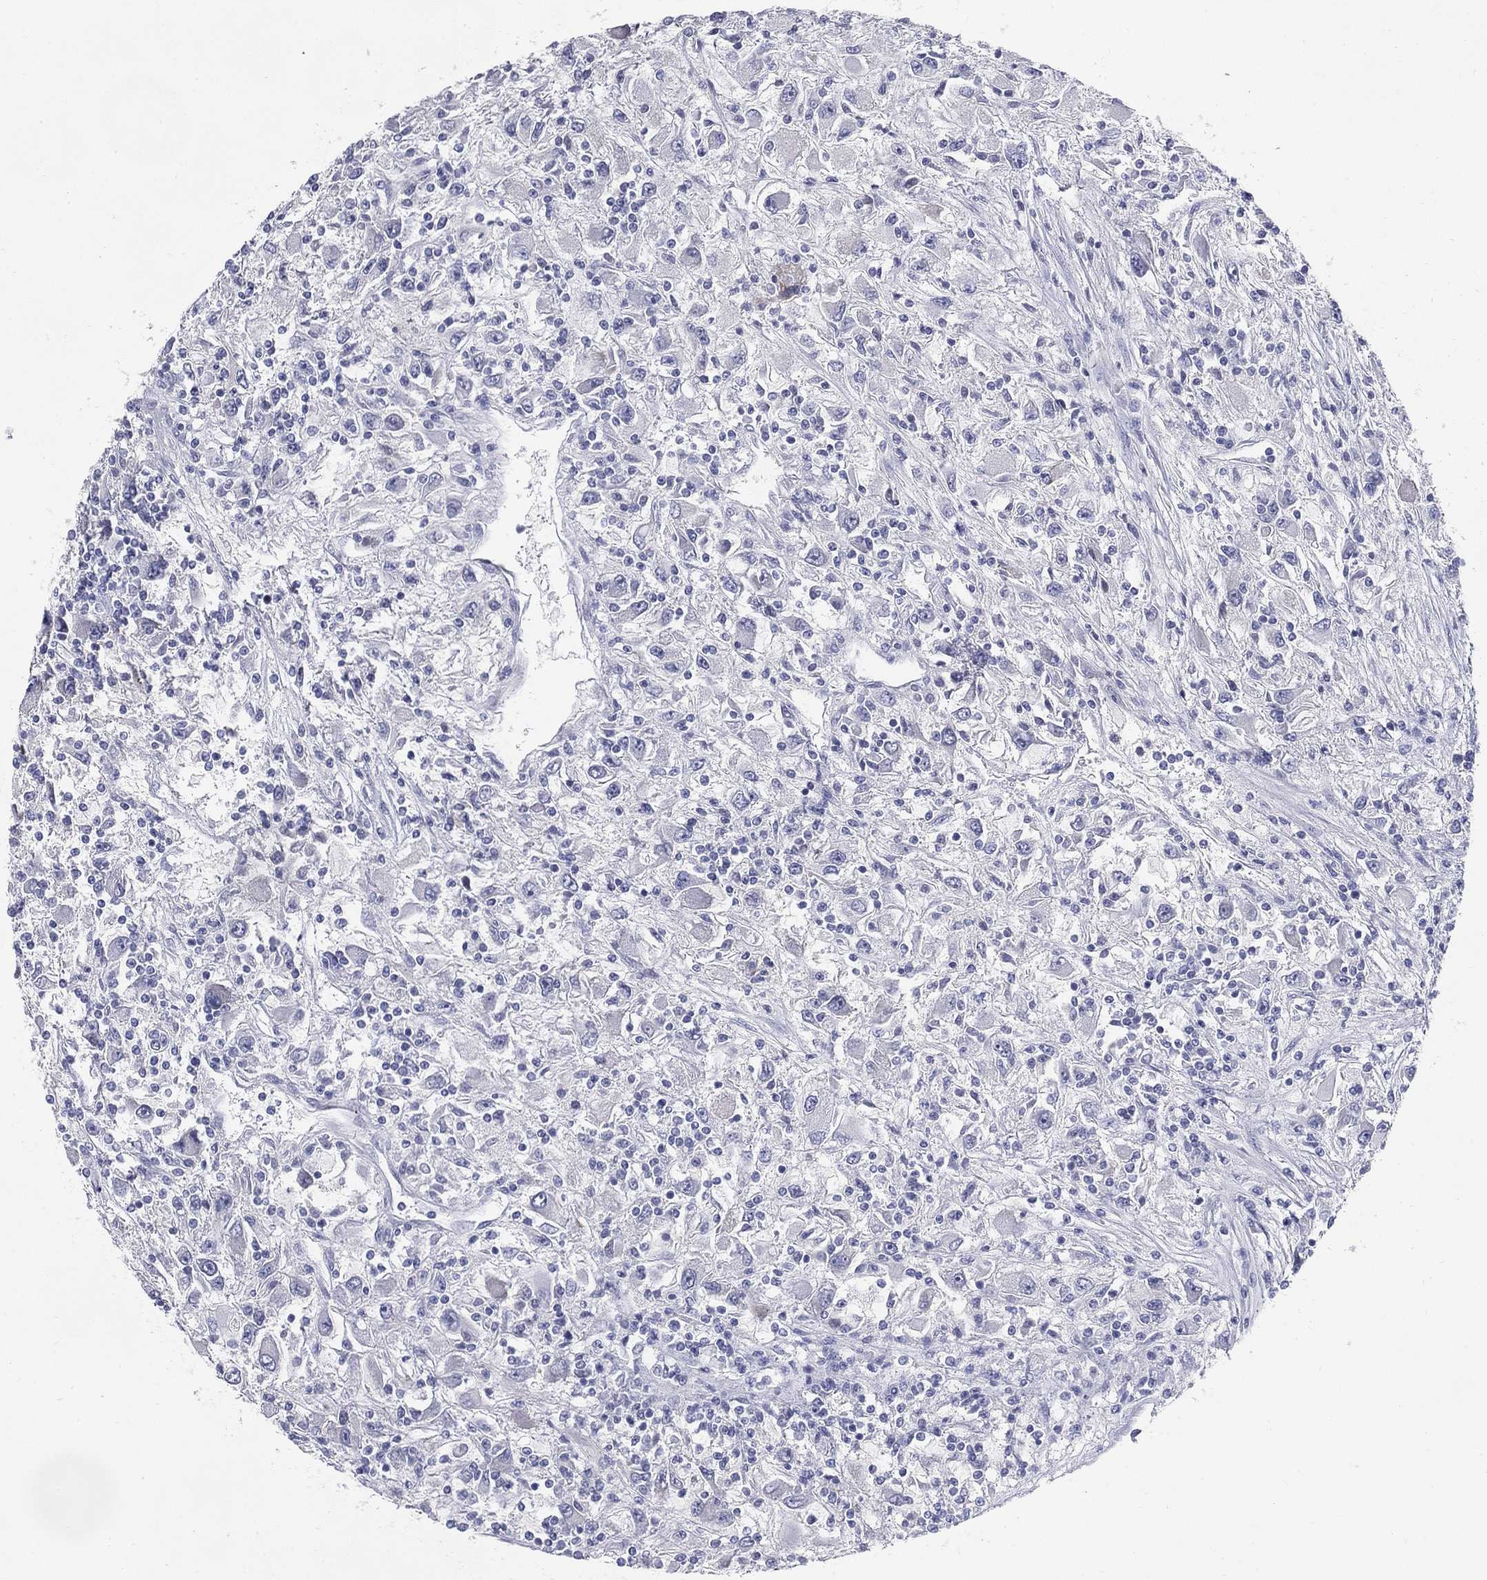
{"staining": {"intensity": "negative", "quantity": "none", "location": "none"}, "tissue": "renal cancer", "cell_type": "Tumor cells", "image_type": "cancer", "snomed": [{"axis": "morphology", "description": "Adenocarcinoma, NOS"}, {"axis": "topography", "description": "Kidney"}], "caption": "High power microscopy micrograph of an immunohistochemistry (IHC) histopathology image of renal cancer (adenocarcinoma), revealing no significant staining in tumor cells.", "gene": "KIF2C", "patient": {"sex": "female", "age": 67}}